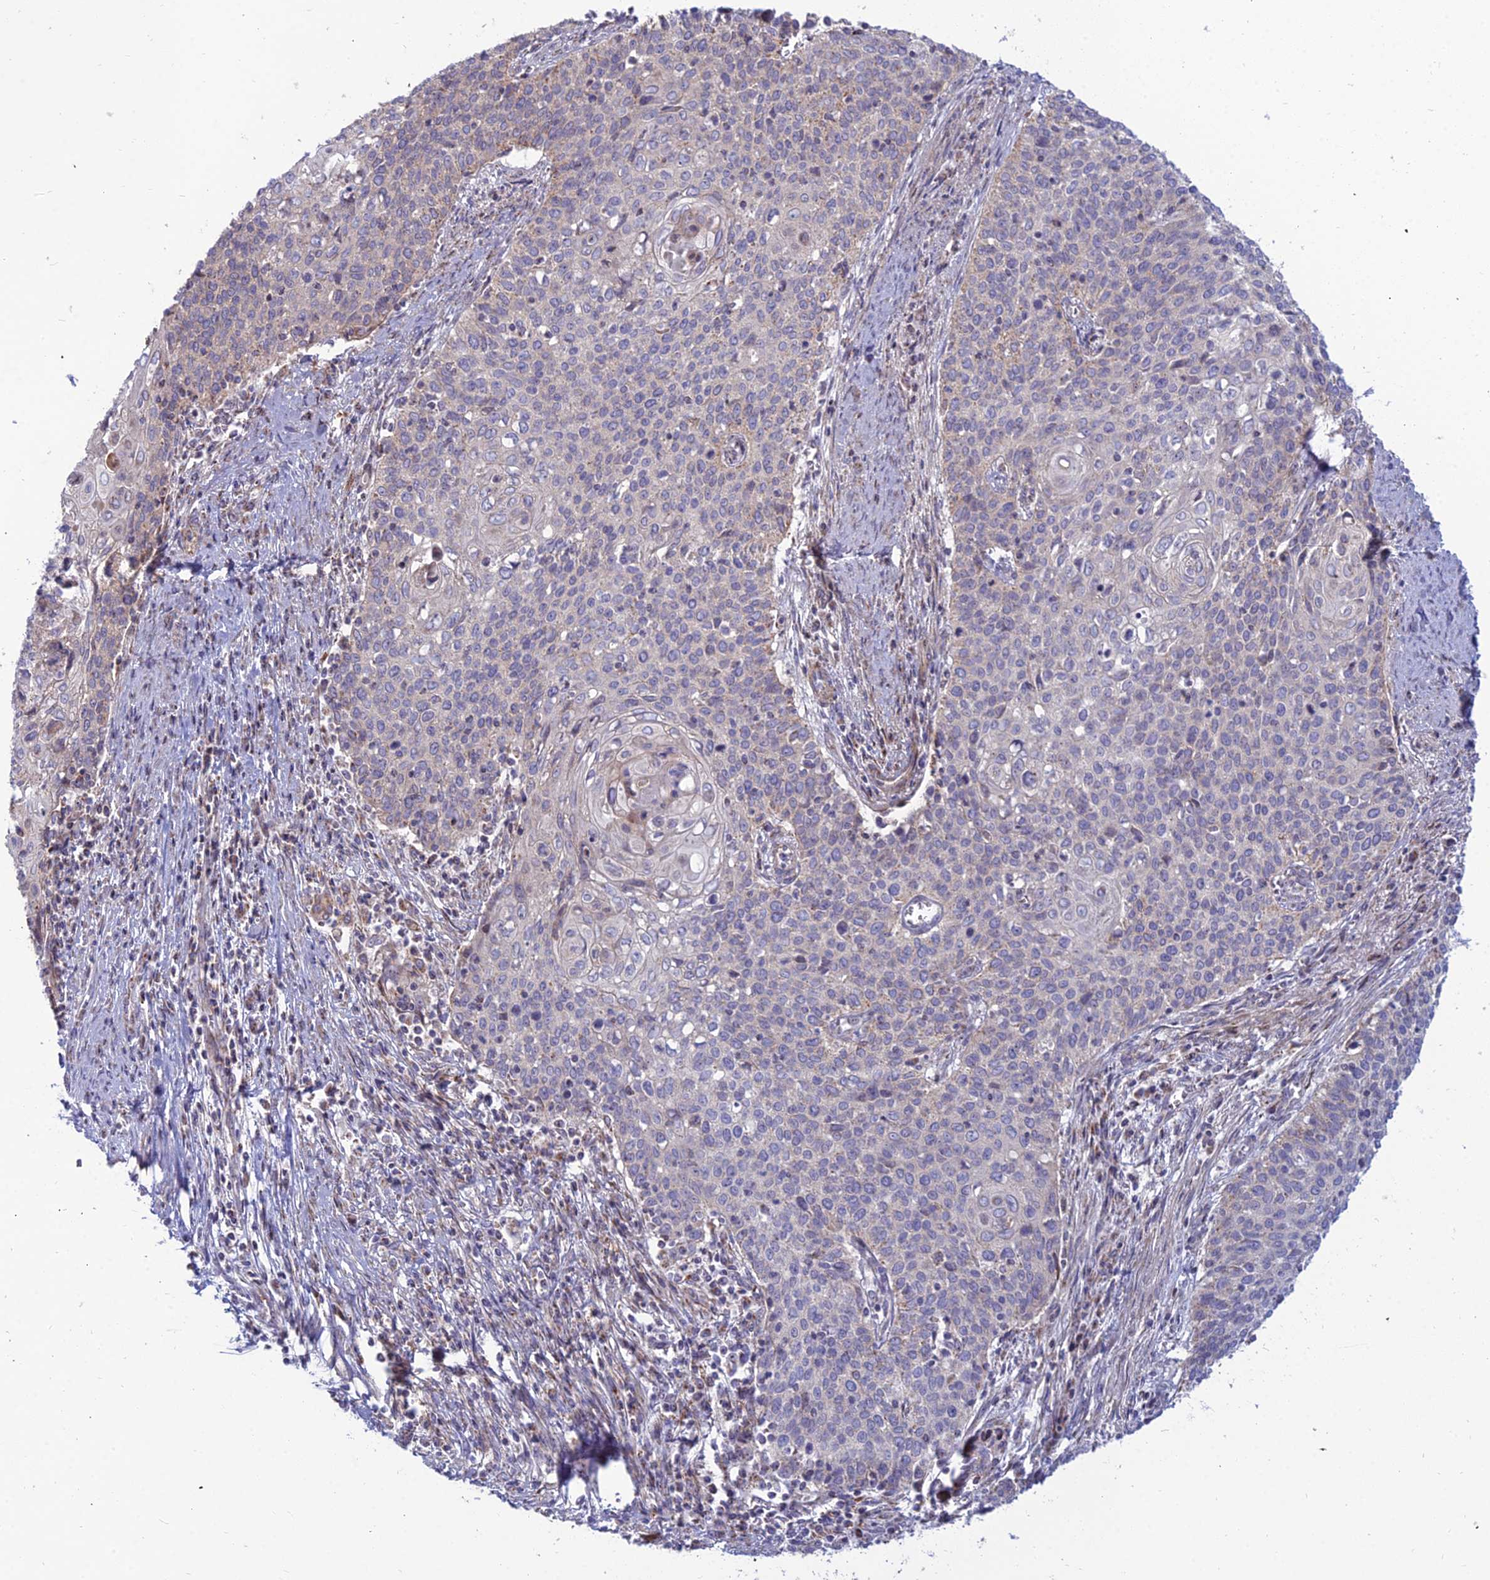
{"staining": {"intensity": "weak", "quantity": "<25%", "location": "cytoplasmic/membranous"}, "tissue": "cervical cancer", "cell_type": "Tumor cells", "image_type": "cancer", "snomed": [{"axis": "morphology", "description": "Squamous cell carcinoma, NOS"}, {"axis": "topography", "description": "Cervix"}], "caption": "Squamous cell carcinoma (cervical) was stained to show a protein in brown. There is no significant staining in tumor cells.", "gene": "SLC35F4", "patient": {"sex": "female", "age": 39}}